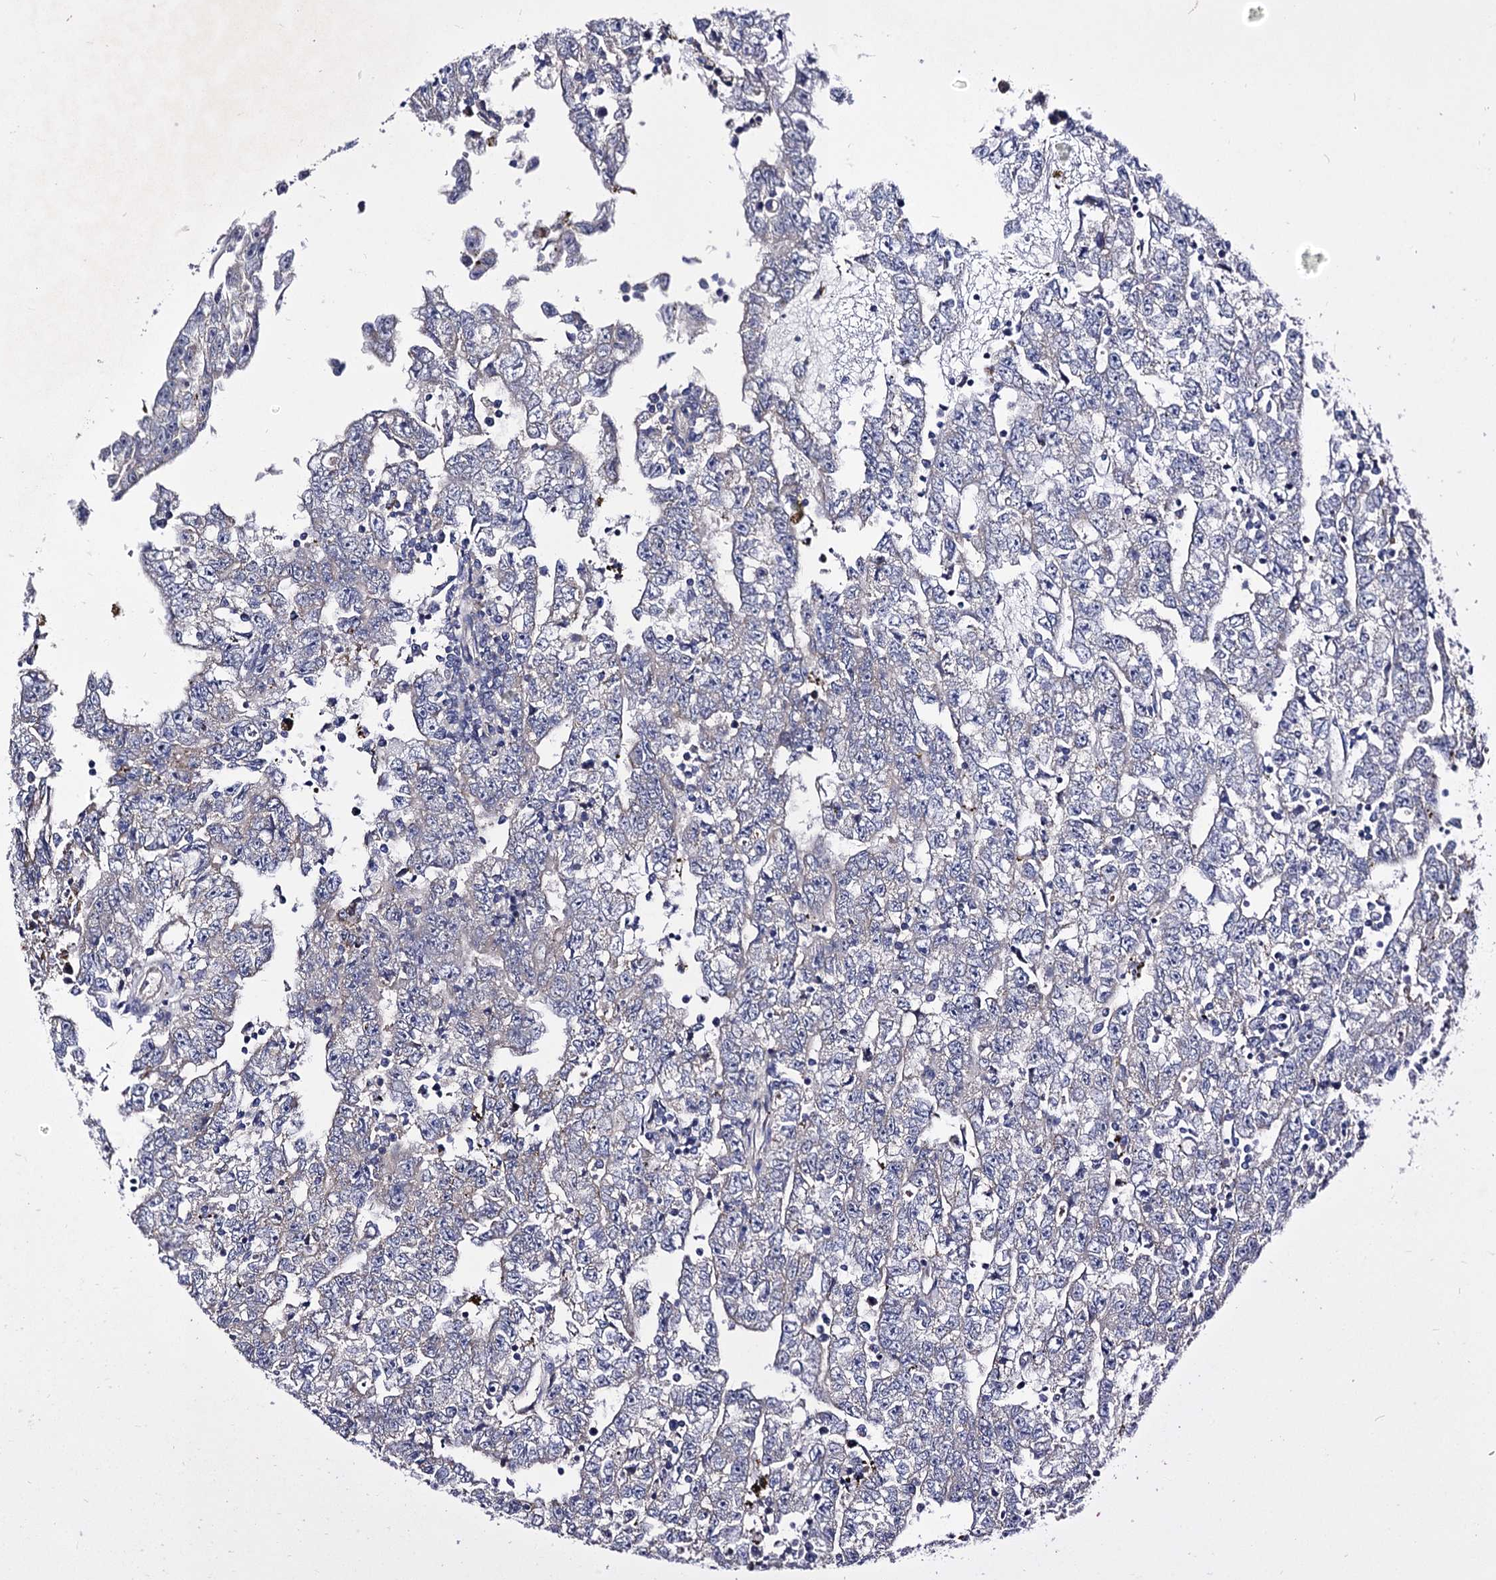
{"staining": {"intensity": "negative", "quantity": "none", "location": "none"}, "tissue": "testis cancer", "cell_type": "Tumor cells", "image_type": "cancer", "snomed": [{"axis": "morphology", "description": "Carcinoma, Embryonal, NOS"}, {"axis": "topography", "description": "Testis"}], "caption": "High power microscopy photomicrograph of an immunohistochemistry (IHC) micrograph of testis cancer, revealing no significant expression in tumor cells.", "gene": "PANX2", "patient": {"sex": "male", "age": 25}}